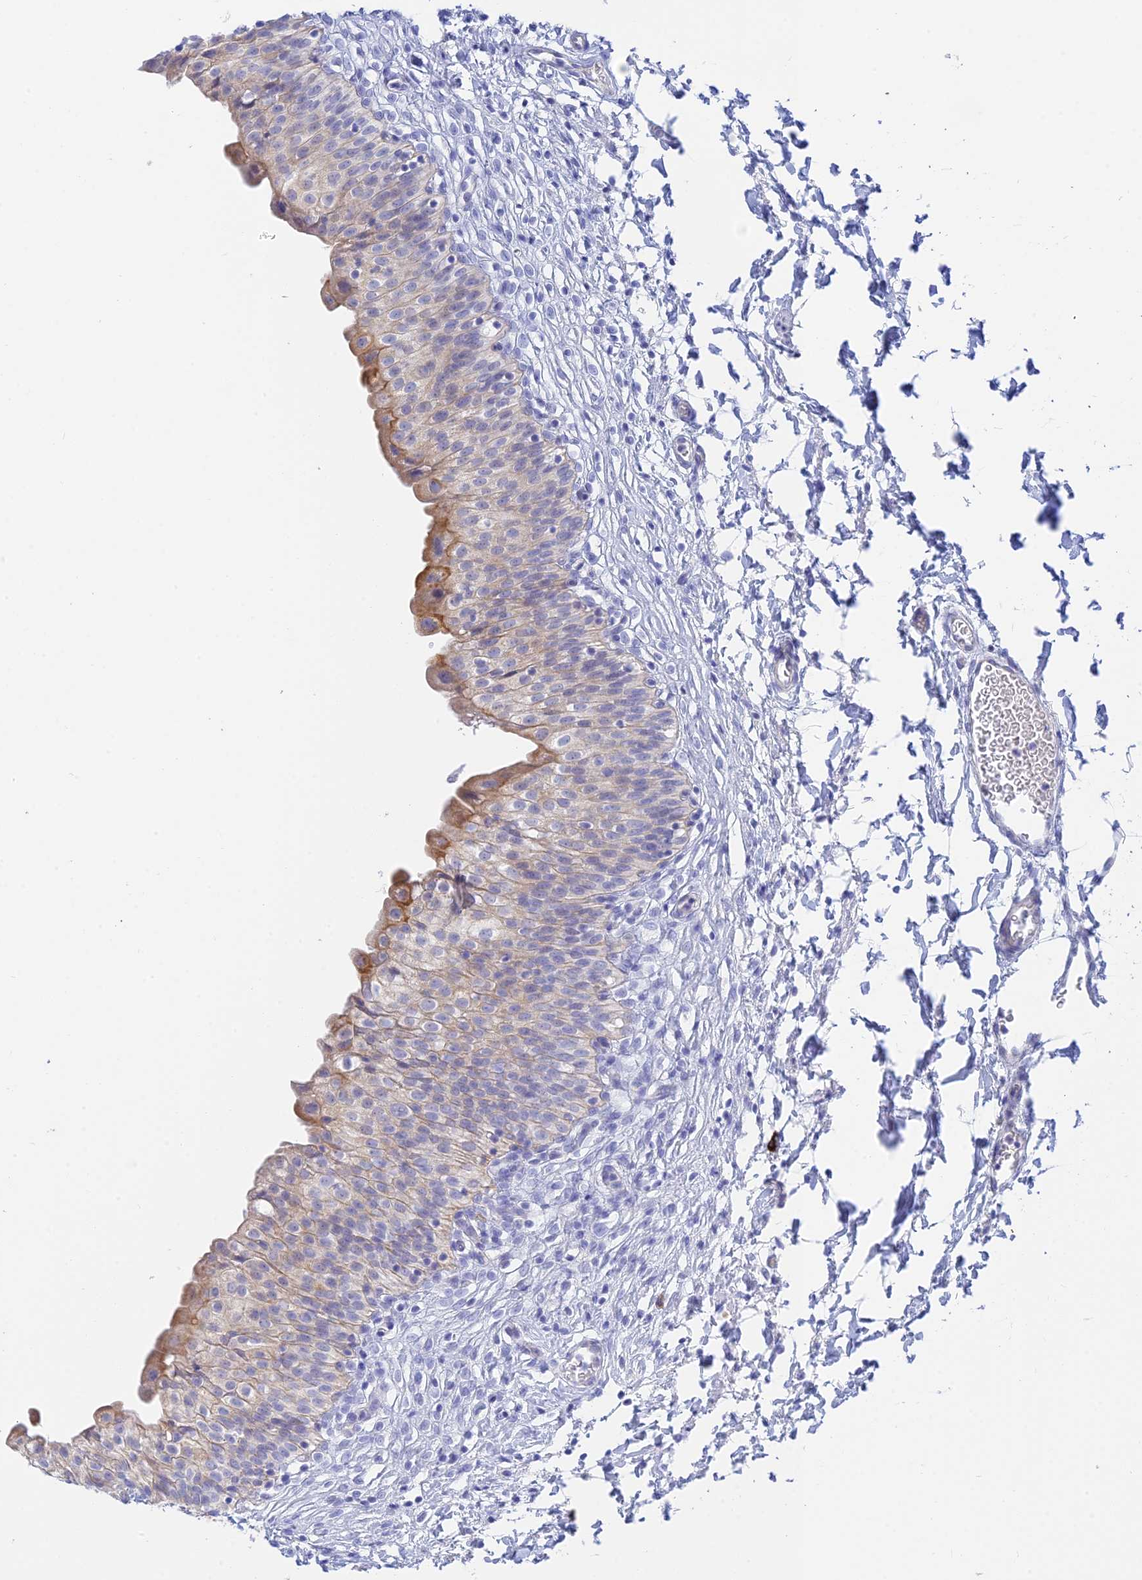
{"staining": {"intensity": "strong", "quantity": "<25%", "location": "cytoplasmic/membranous"}, "tissue": "urinary bladder", "cell_type": "Urothelial cells", "image_type": "normal", "snomed": [{"axis": "morphology", "description": "Normal tissue, NOS"}, {"axis": "topography", "description": "Urinary bladder"}], "caption": "Urinary bladder stained with immunohistochemistry exhibits strong cytoplasmic/membranous expression in about <25% of urothelial cells. The protein of interest is shown in brown color, while the nuclei are stained blue.", "gene": "CEP152", "patient": {"sex": "male", "age": 55}}